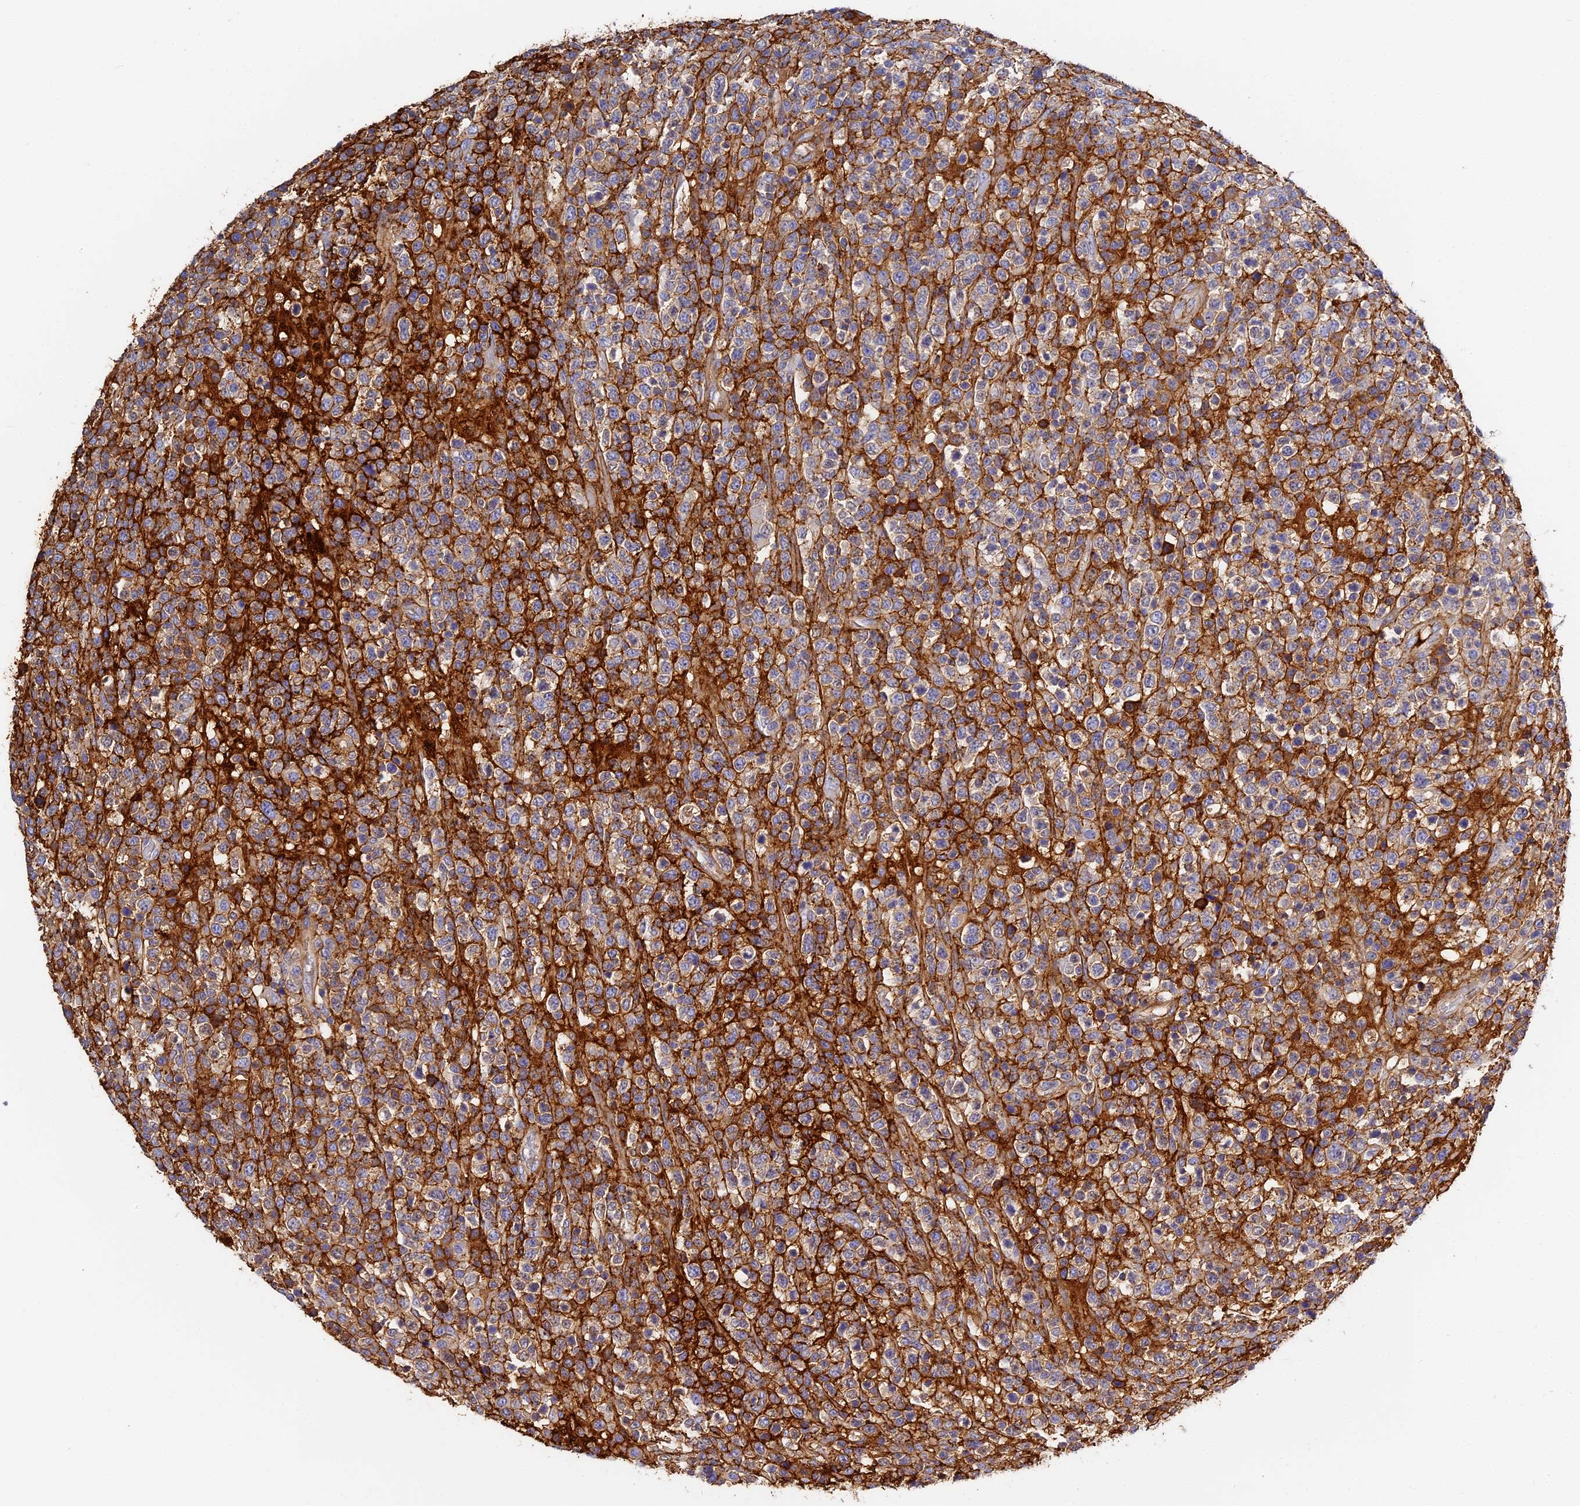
{"staining": {"intensity": "negative", "quantity": "none", "location": "none"}, "tissue": "lymphoma", "cell_type": "Tumor cells", "image_type": "cancer", "snomed": [{"axis": "morphology", "description": "Malignant lymphoma, non-Hodgkin's type, High grade"}, {"axis": "topography", "description": "Colon"}], "caption": "A micrograph of human malignant lymphoma, non-Hodgkin's type (high-grade) is negative for staining in tumor cells. (Brightfield microscopy of DAB IHC at high magnification).", "gene": "ITIH1", "patient": {"sex": "female", "age": 53}}